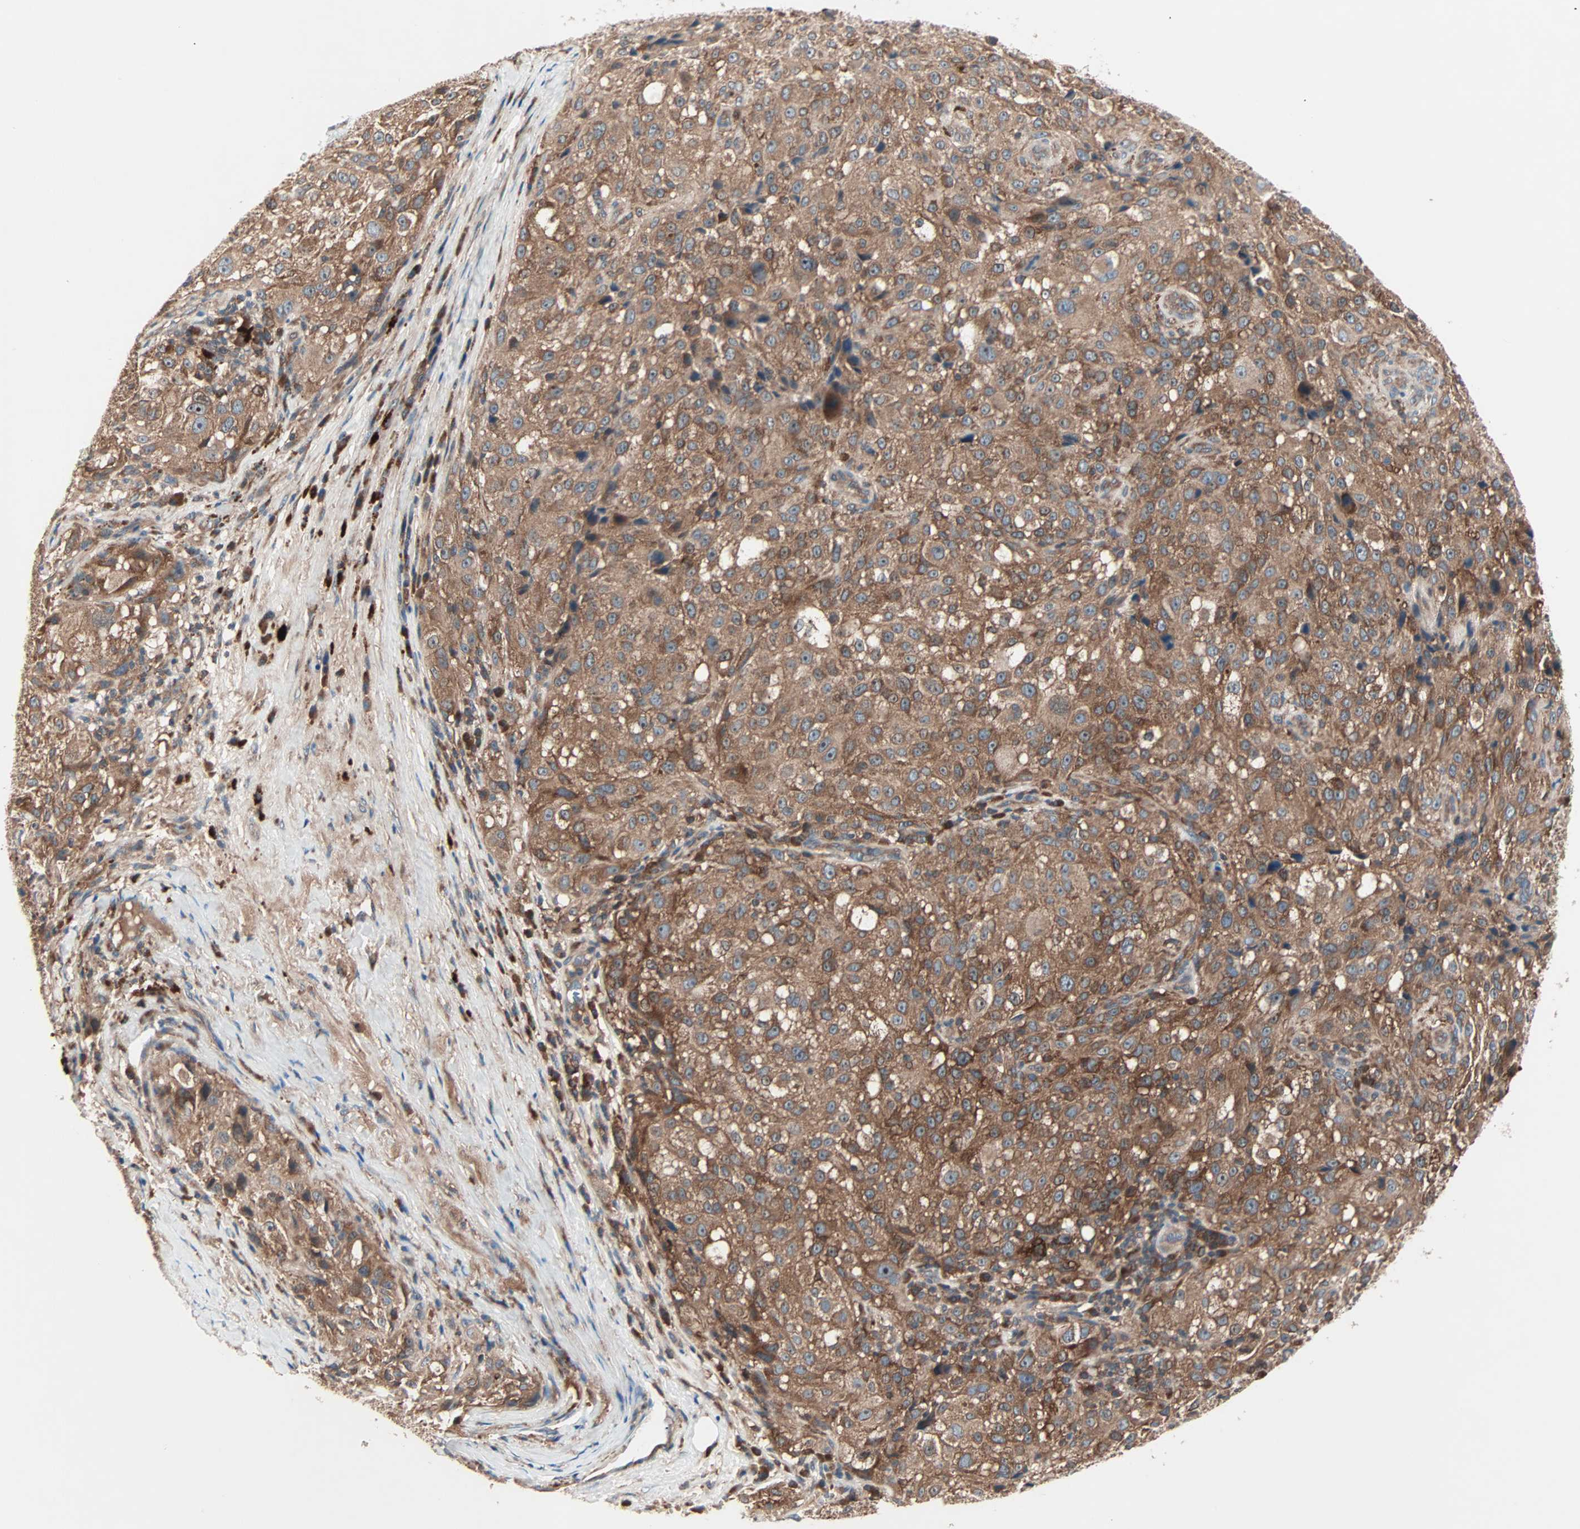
{"staining": {"intensity": "moderate", "quantity": ">75%", "location": "cytoplasmic/membranous"}, "tissue": "melanoma", "cell_type": "Tumor cells", "image_type": "cancer", "snomed": [{"axis": "morphology", "description": "Necrosis, NOS"}, {"axis": "morphology", "description": "Malignant melanoma, NOS"}, {"axis": "topography", "description": "Skin"}], "caption": "Immunohistochemistry (IHC) (DAB) staining of malignant melanoma exhibits moderate cytoplasmic/membranous protein staining in about >75% of tumor cells.", "gene": "CAD", "patient": {"sex": "female", "age": 87}}